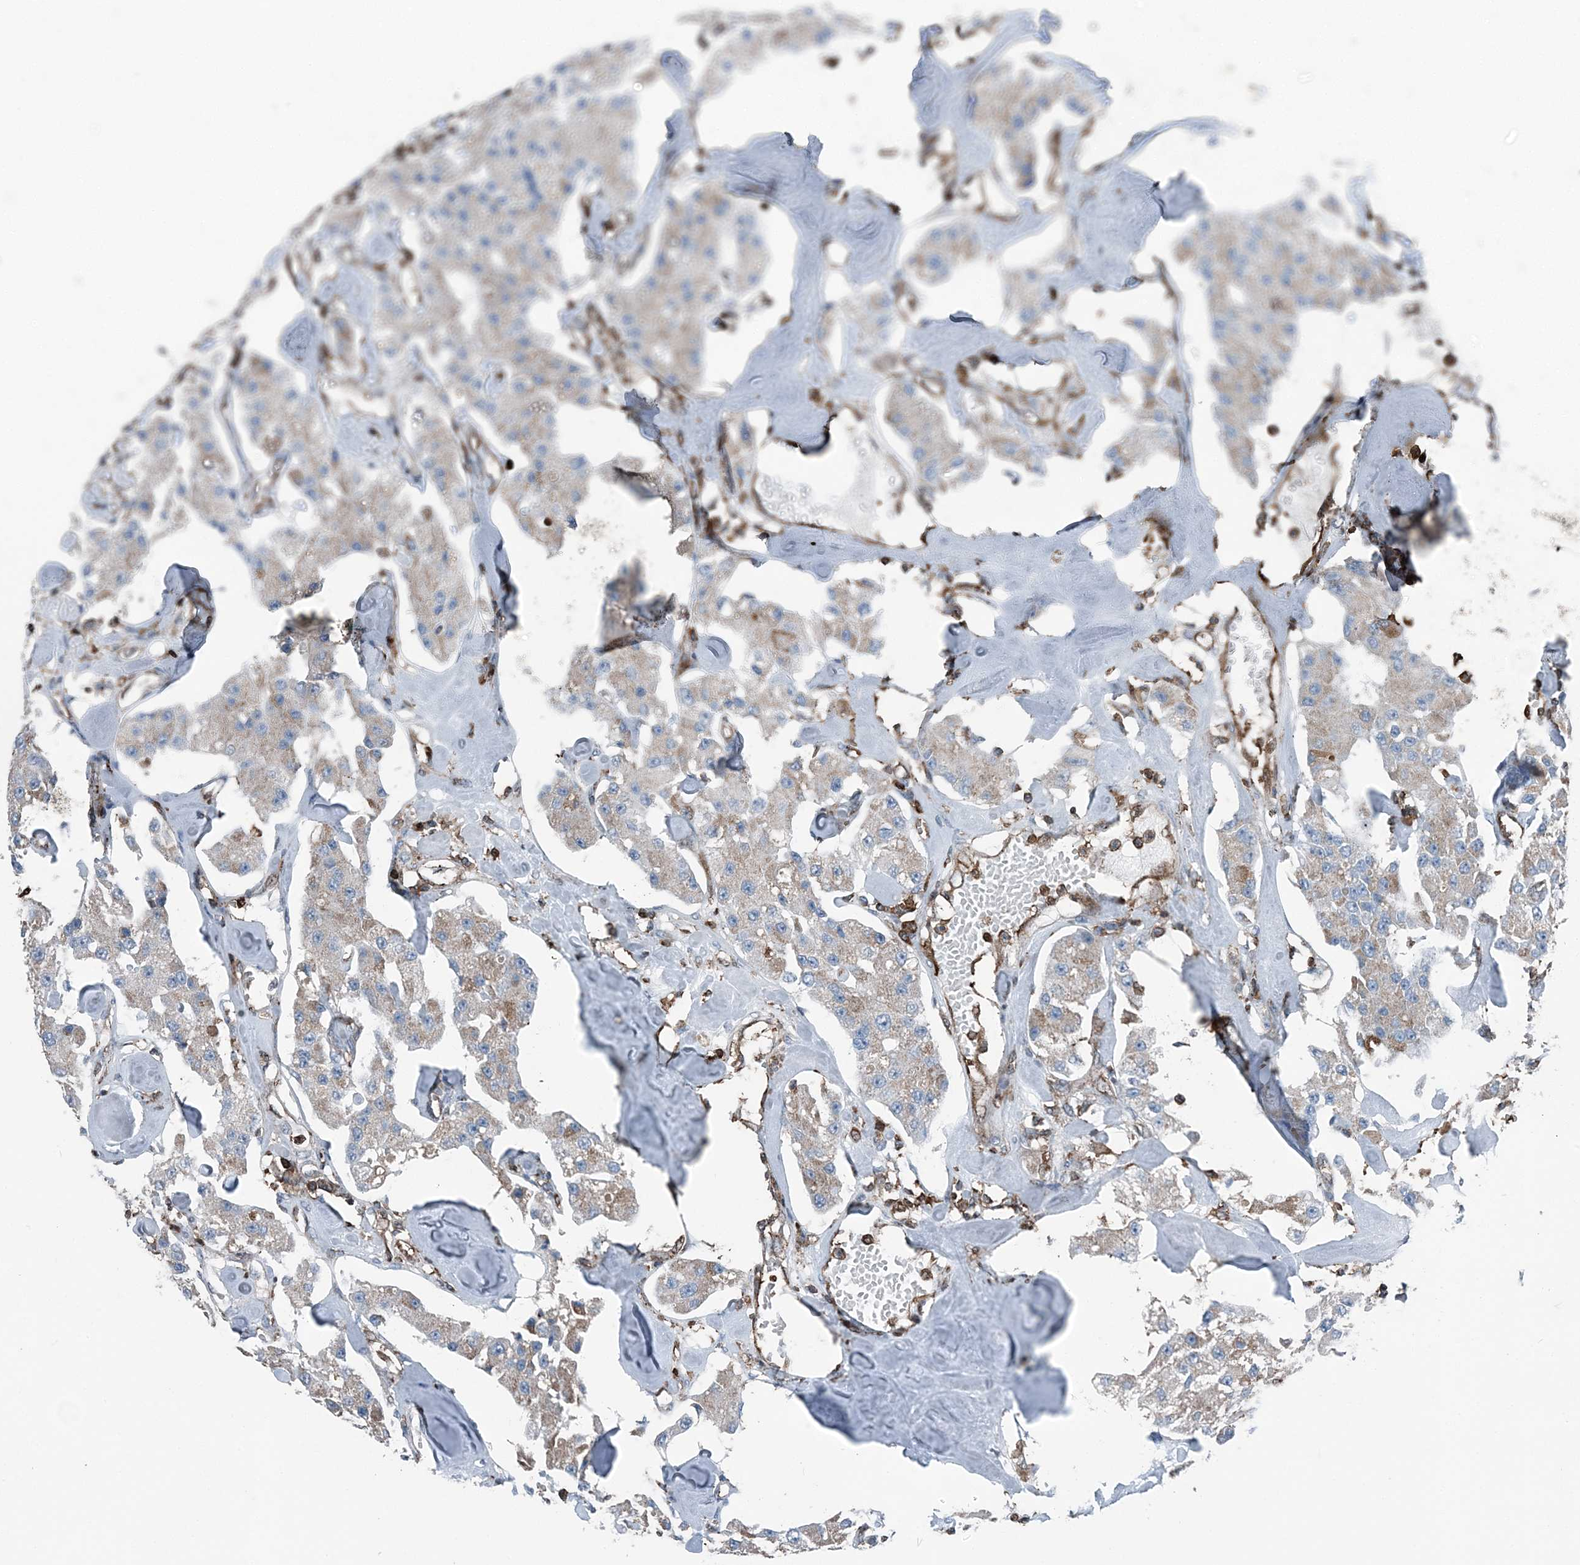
{"staining": {"intensity": "weak", "quantity": ">75%", "location": "cytoplasmic/membranous"}, "tissue": "carcinoid", "cell_type": "Tumor cells", "image_type": "cancer", "snomed": [{"axis": "morphology", "description": "Carcinoid, malignant, NOS"}, {"axis": "topography", "description": "Pancreas"}], "caption": "A photomicrograph of malignant carcinoid stained for a protein shows weak cytoplasmic/membranous brown staining in tumor cells. (DAB = brown stain, brightfield microscopy at high magnification).", "gene": "CFL1", "patient": {"sex": "male", "age": 41}}